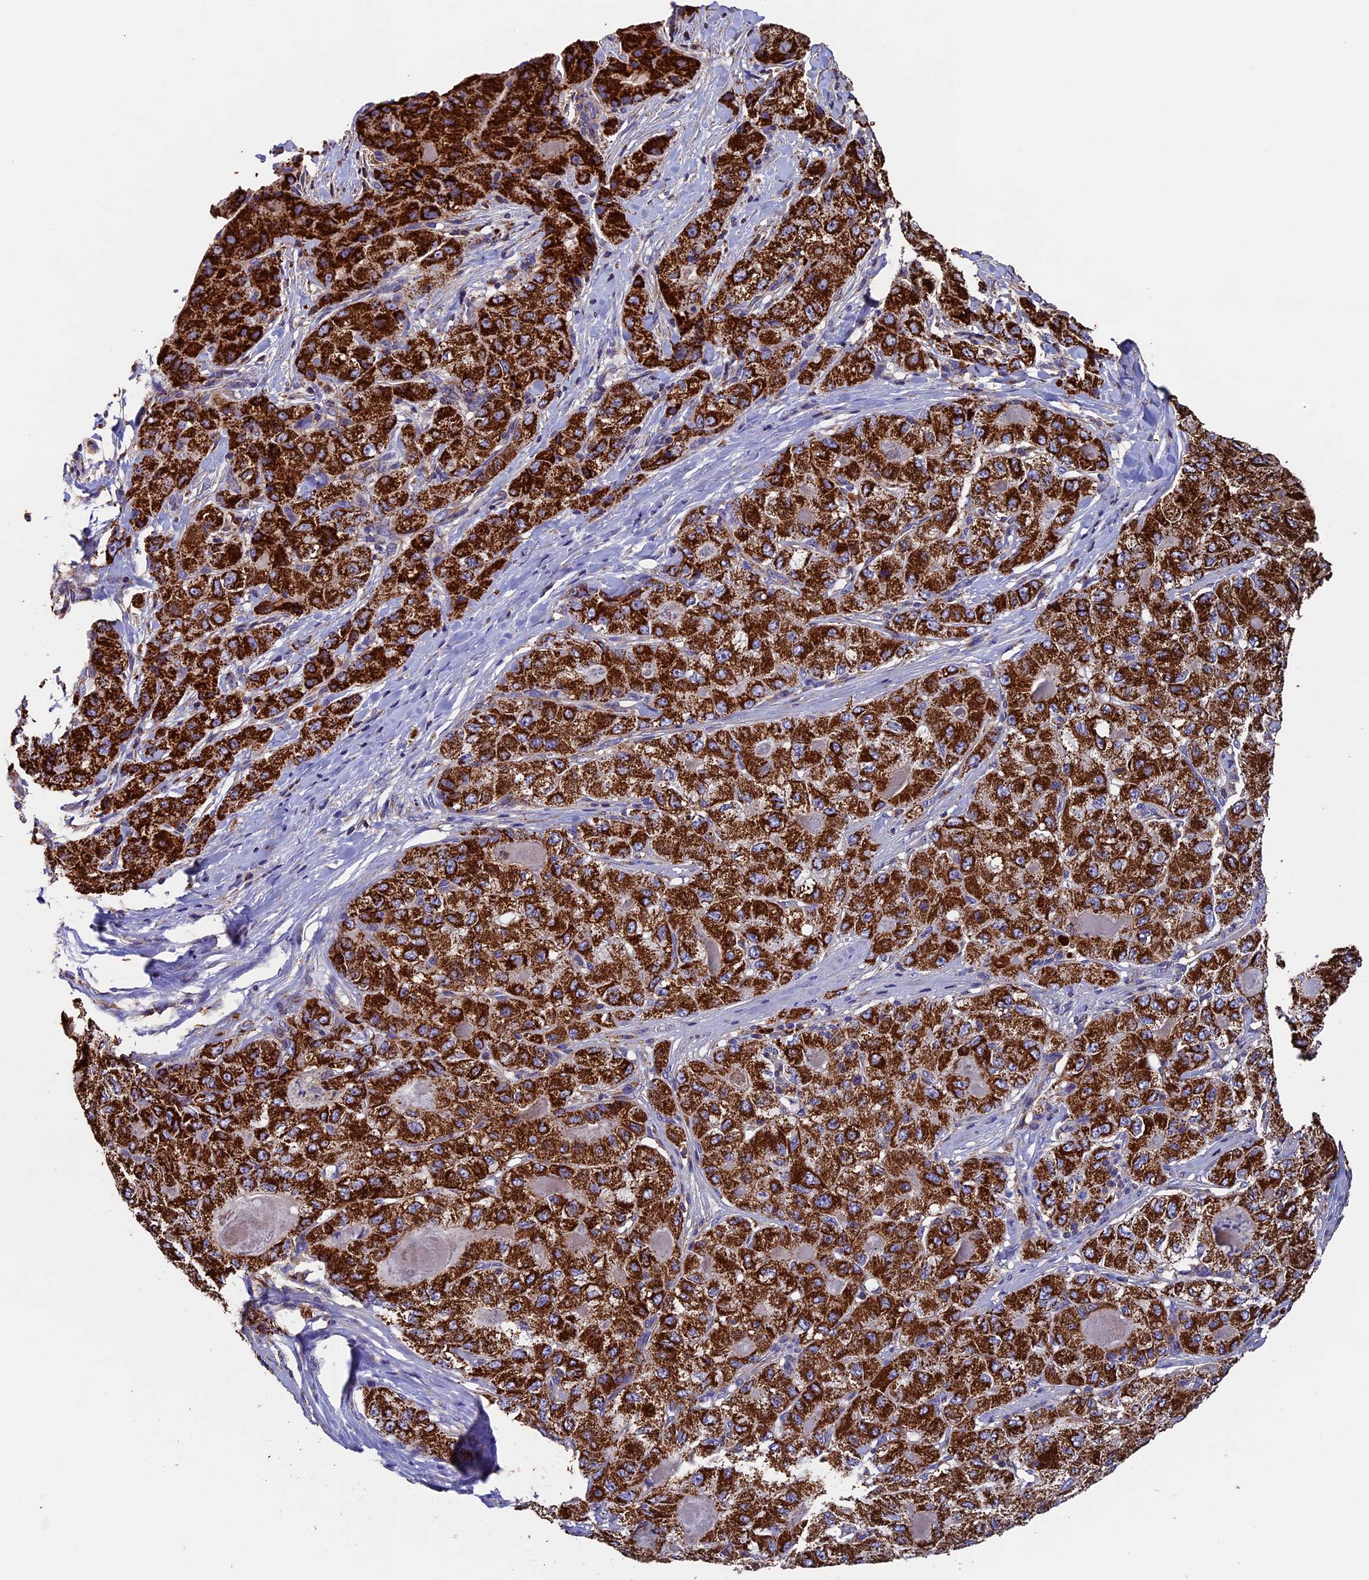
{"staining": {"intensity": "strong", "quantity": ">75%", "location": "cytoplasmic/membranous"}, "tissue": "liver cancer", "cell_type": "Tumor cells", "image_type": "cancer", "snomed": [{"axis": "morphology", "description": "Carcinoma, Hepatocellular, NOS"}, {"axis": "topography", "description": "Liver"}], "caption": "A brown stain highlights strong cytoplasmic/membranous staining of a protein in human liver hepatocellular carcinoma tumor cells.", "gene": "ADAT1", "patient": {"sex": "male", "age": 80}}